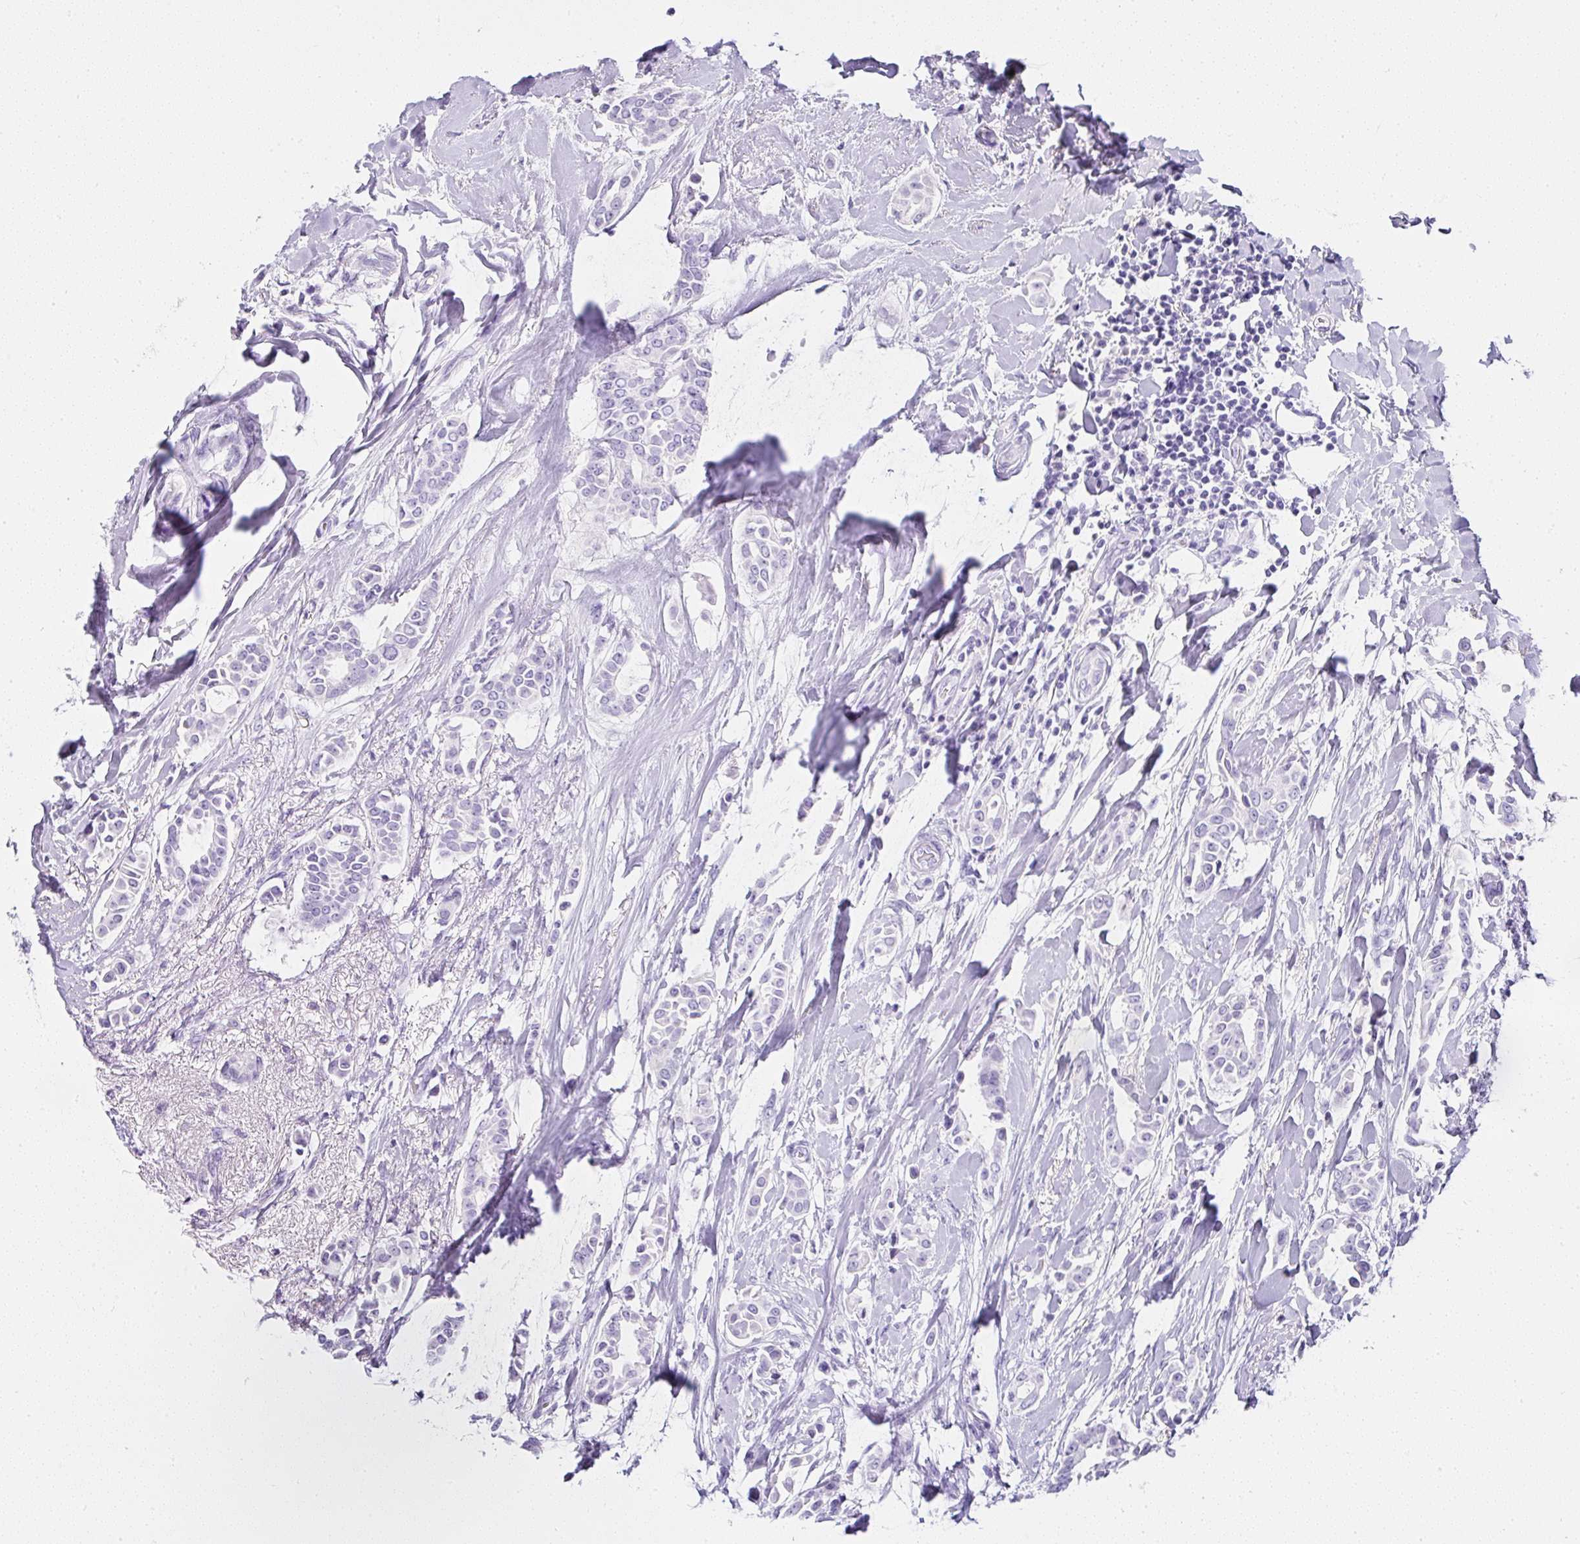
{"staining": {"intensity": "negative", "quantity": "none", "location": "none"}, "tissue": "breast cancer", "cell_type": "Tumor cells", "image_type": "cancer", "snomed": [{"axis": "morphology", "description": "Duct carcinoma"}, {"axis": "topography", "description": "Breast"}], "caption": "The micrograph demonstrates no significant staining in tumor cells of breast infiltrating ductal carcinoma. (DAB immunohistochemistry, high magnification).", "gene": "SERPINB3", "patient": {"sex": "female", "age": 64}}